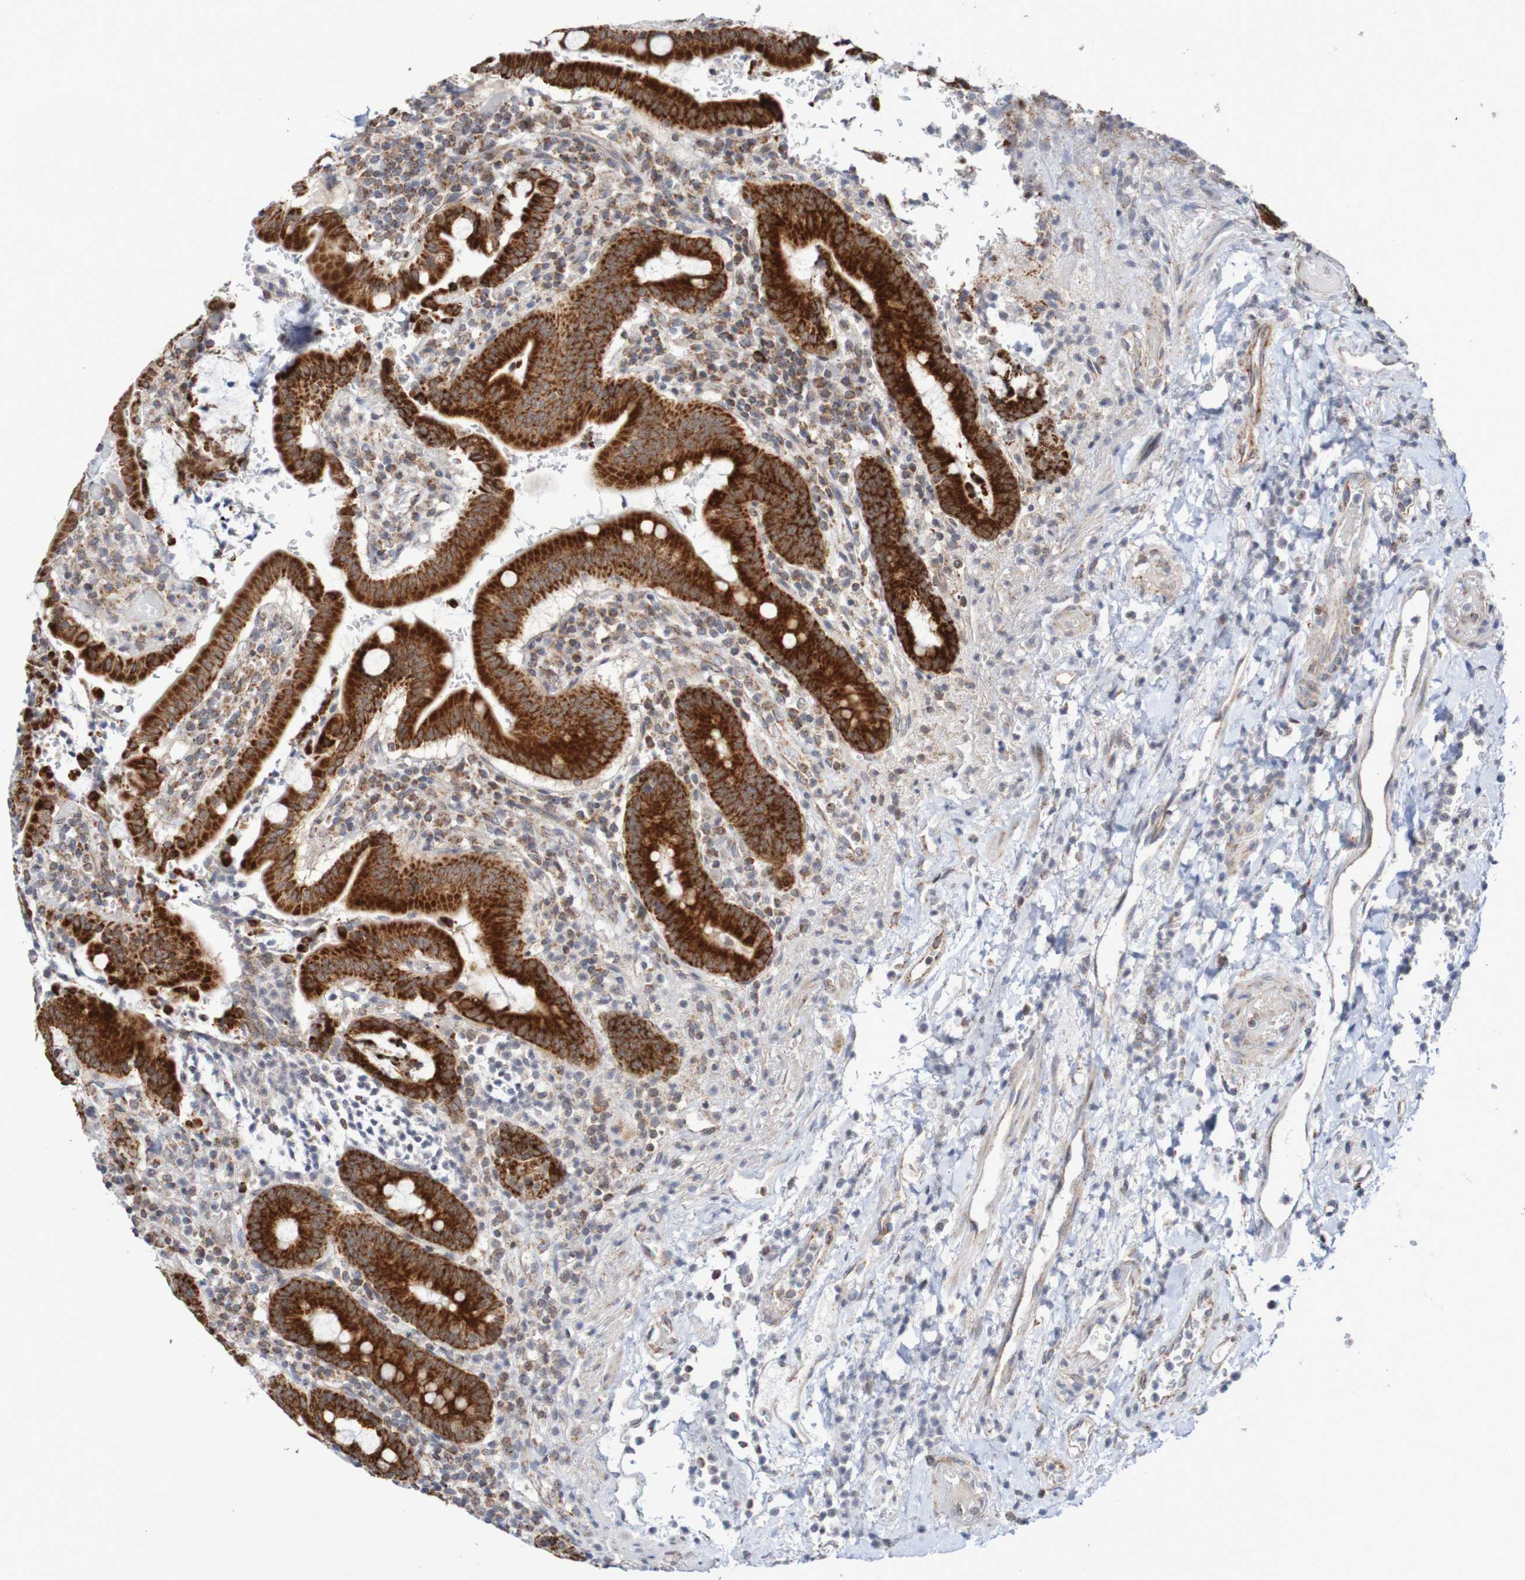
{"staining": {"intensity": "strong", "quantity": ">75%", "location": "cytoplasmic/membranous"}, "tissue": "stomach", "cell_type": "Glandular cells", "image_type": "normal", "snomed": [{"axis": "morphology", "description": "Normal tissue, NOS"}, {"axis": "topography", "description": "Stomach, upper"}], "caption": "Brown immunohistochemical staining in unremarkable stomach shows strong cytoplasmic/membranous positivity in about >75% of glandular cells.", "gene": "DVL1", "patient": {"sex": "male", "age": 68}}